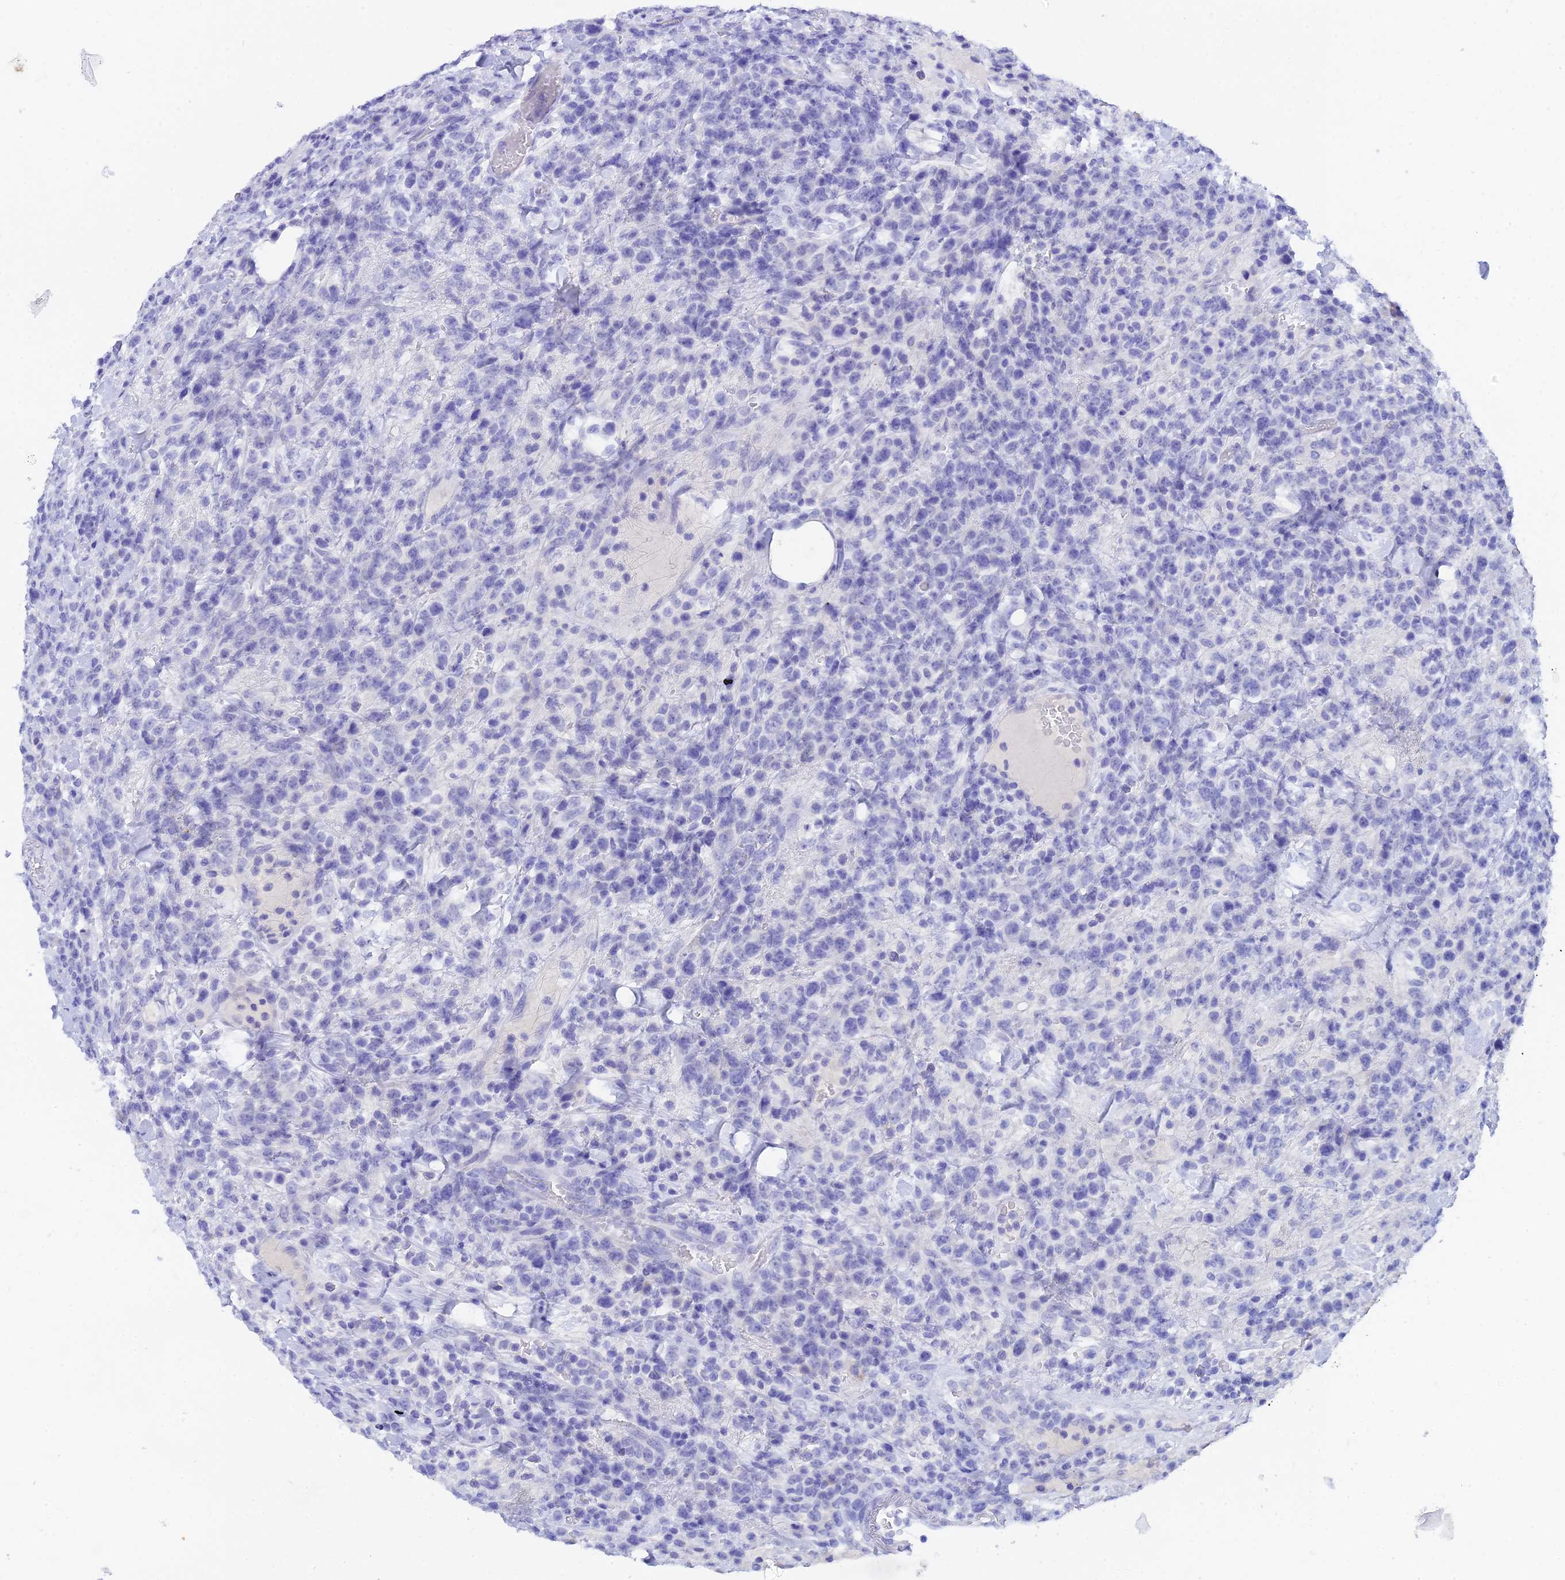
{"staining": {"intensity": "negative", "quantity": "none", "location": "none"}, "tissue": "lymphoma", "cell_type": "Tumor cells", "image_type": "cancer", "snomed": [{"axis": "morphology", "description": "Malignant lymphoma, non-Hodgkin's type, High grade"}, {"axis": "topography", "description": "Colon"}], "caption": "High-grade malignant lymphoma, non-Hodgkin's type was stained to show a protein in brown. There is no significant positivity in tumor cells. (Immunohistochemistry, brightfield microscopy, high magnification).", "gene": "REG1A", "patient": {"sex": "female", "age": 53}}